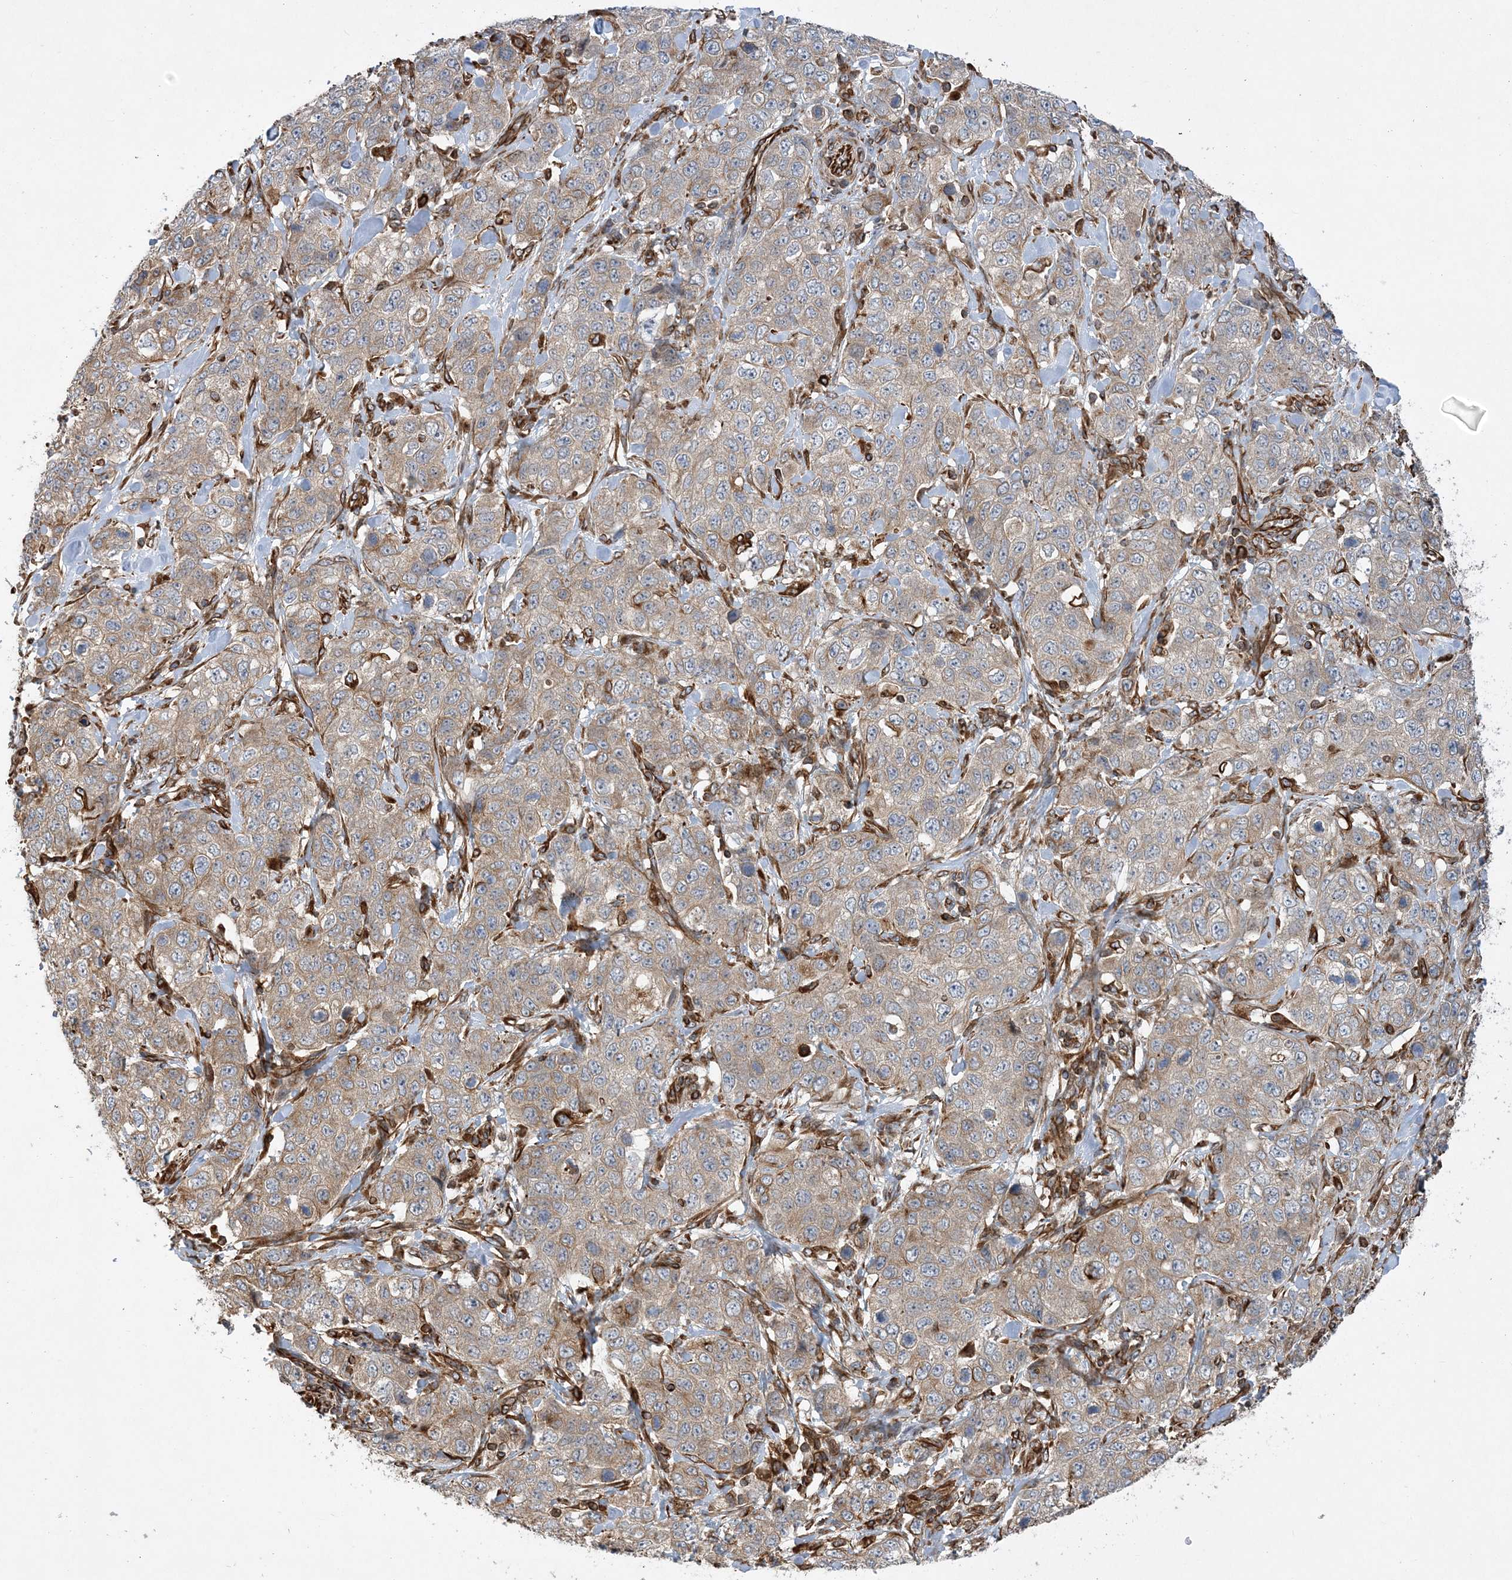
{"staining": {"intensity": "moderate", "quantity": "25%-75%", "location": "cytoplasmic/membranous"}, "tissue": "stomach cancer", "cell_type": "Tumor cells", "image_type": "cancer", "snomed": [{"axis": "morphology", "description": "Adenocarcinoma, NOS"}, {"axis": "topography", "description": "Stomach"}], "caption": "The micrograph shows immunohistochemical staining of stomach adenocarcinoma. There is moderate cytoplasmic/membranous staining is appreciated in approximately 25%-75% of tumor cells. (Brightfield microscopy of DAB IHC at high magnification).", "gene": "FAM114A2", "patient": {"sex": "male", "age": 48}}